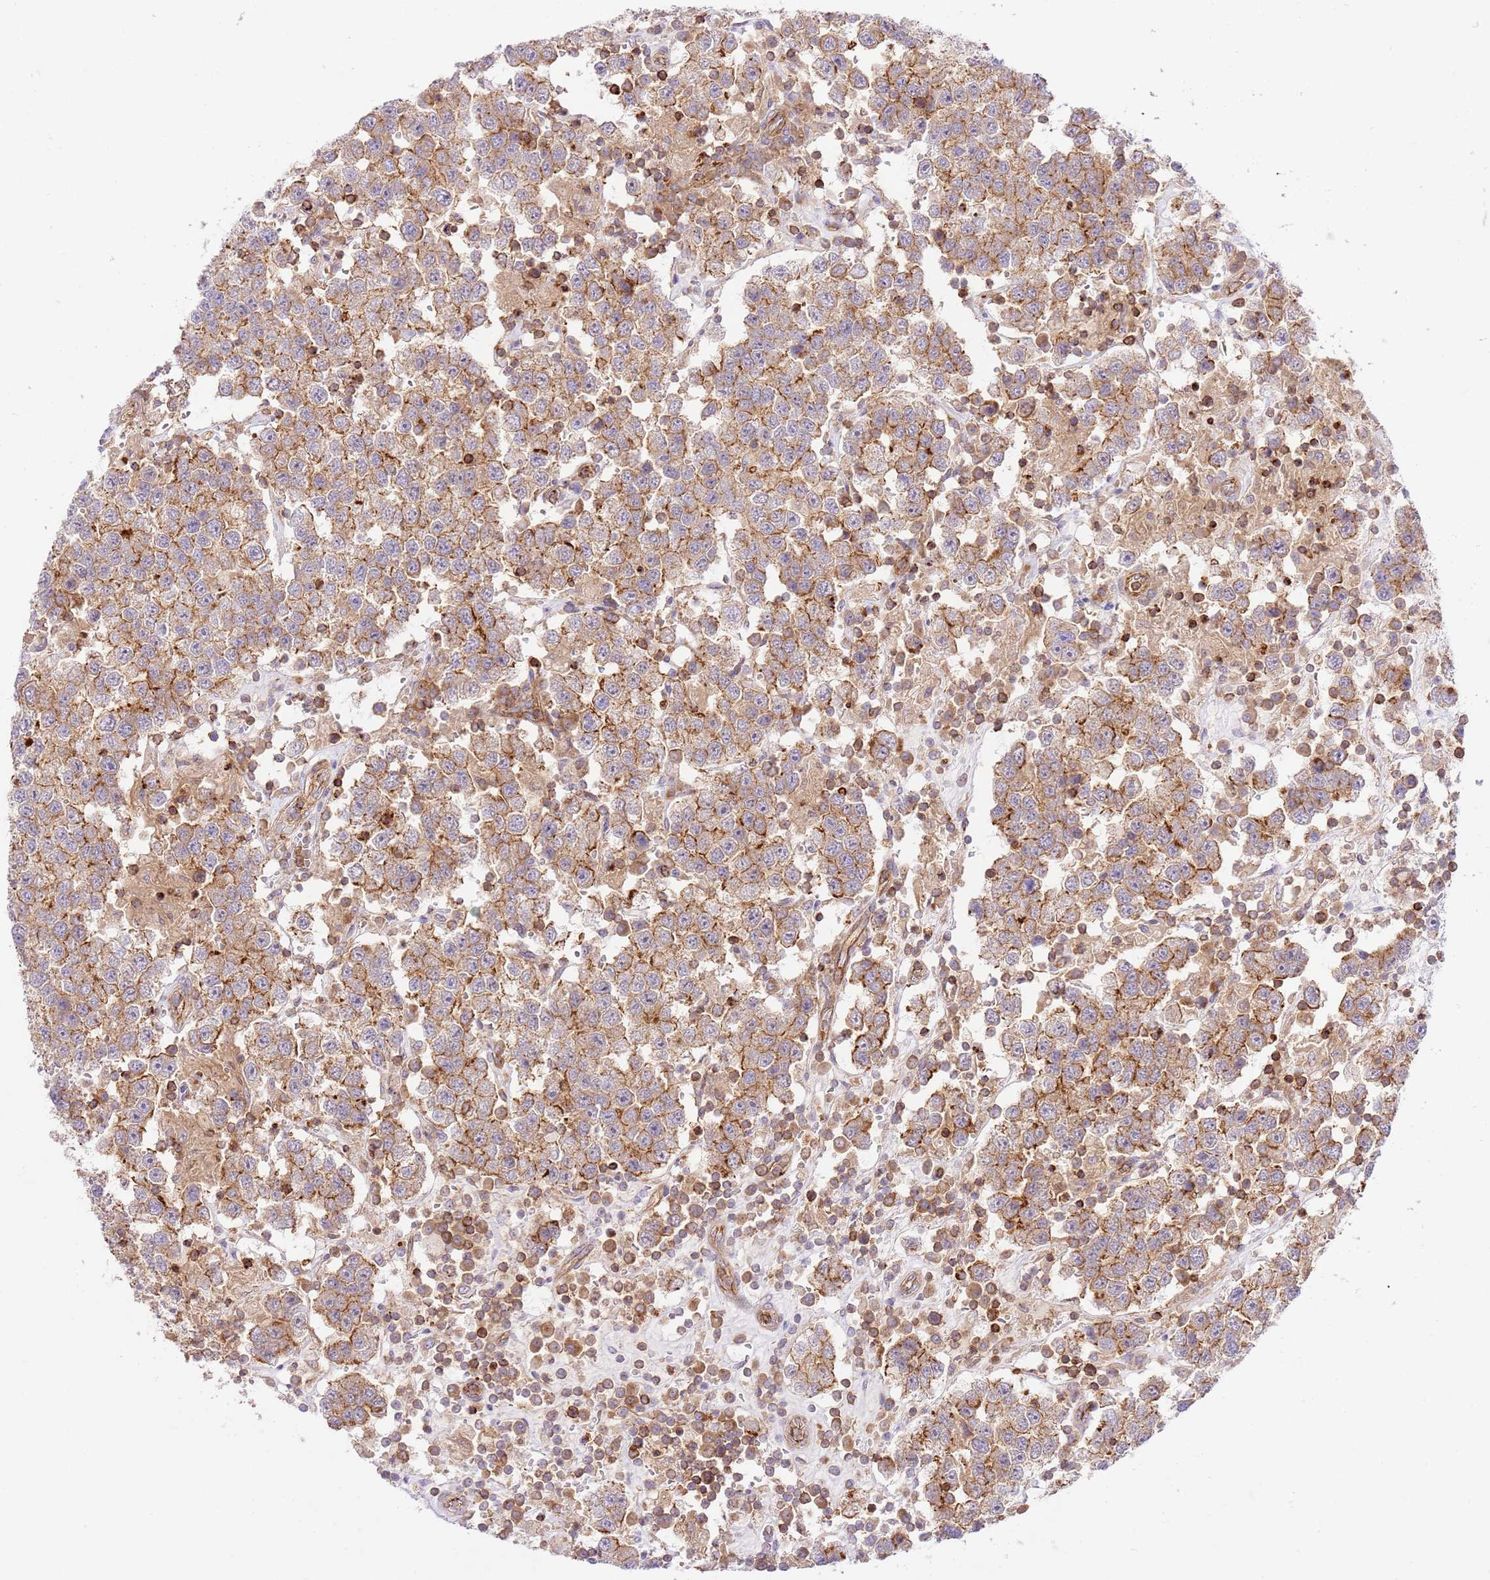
{"staining": {"intensity": "moderate", "quantity": "25%-75%", "location": "cytoplasmic/membranous"}, "tissue": "testis cancer", "cell_type": "Tumor cells", "image_type": "cancer", "snomed": [{"axis": "morphology", "description": "Seminoma, NOS"}, {"axis": "topography", "description": "Testis"}], "caption": "A medium amount of moderate cytoplasmic/membranous staining is present in about 25%-75% of tumor cells in seminoma (testis) tissue.", "gene": "EFCAB8", "patient": {"sex": "male", "age": 37}}